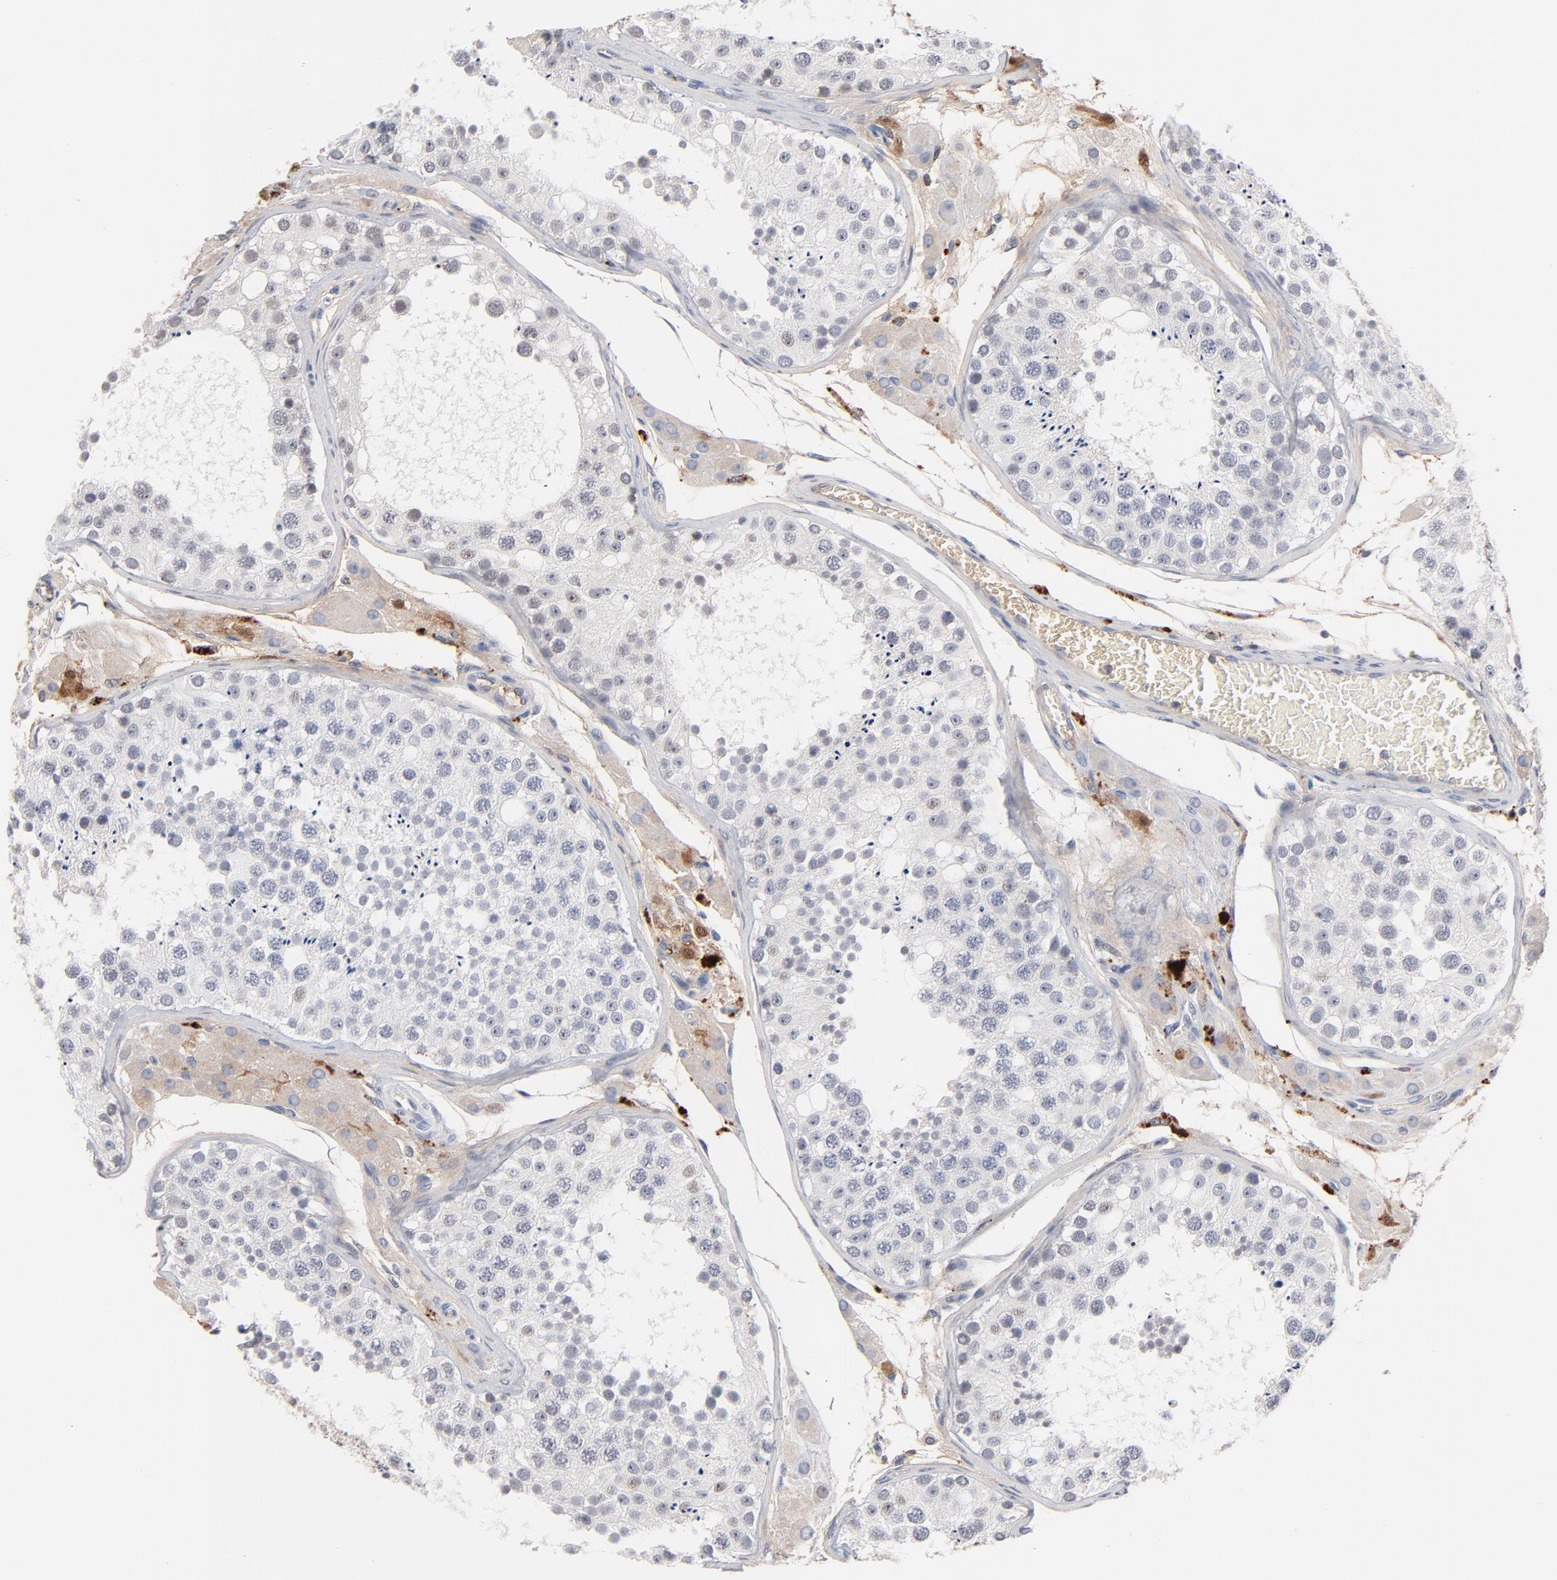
{"staining": {"intensity": "negative", "quantity": "none", "location": "none"}, "tissue": "testis", "cell_type": "Cells in seminiferous ducts", "image_type": "normal", "snomed": [{"axis": "morphology", "description": "Normal tissue, NOS"}, {"axis": "topography", "description": "Testis"}], "caption": "An immunohistochemistry (IHC) micrograph of normal testis is shown. There is no staining in cells in seminiferous ducts of testis. (DAB (3,3'-diaminobenzidine) IHC visualized using brightfield microscopy, high magnification).", "gene": "SERPINA4", "patient": {"sex": "male", "age": 26}}